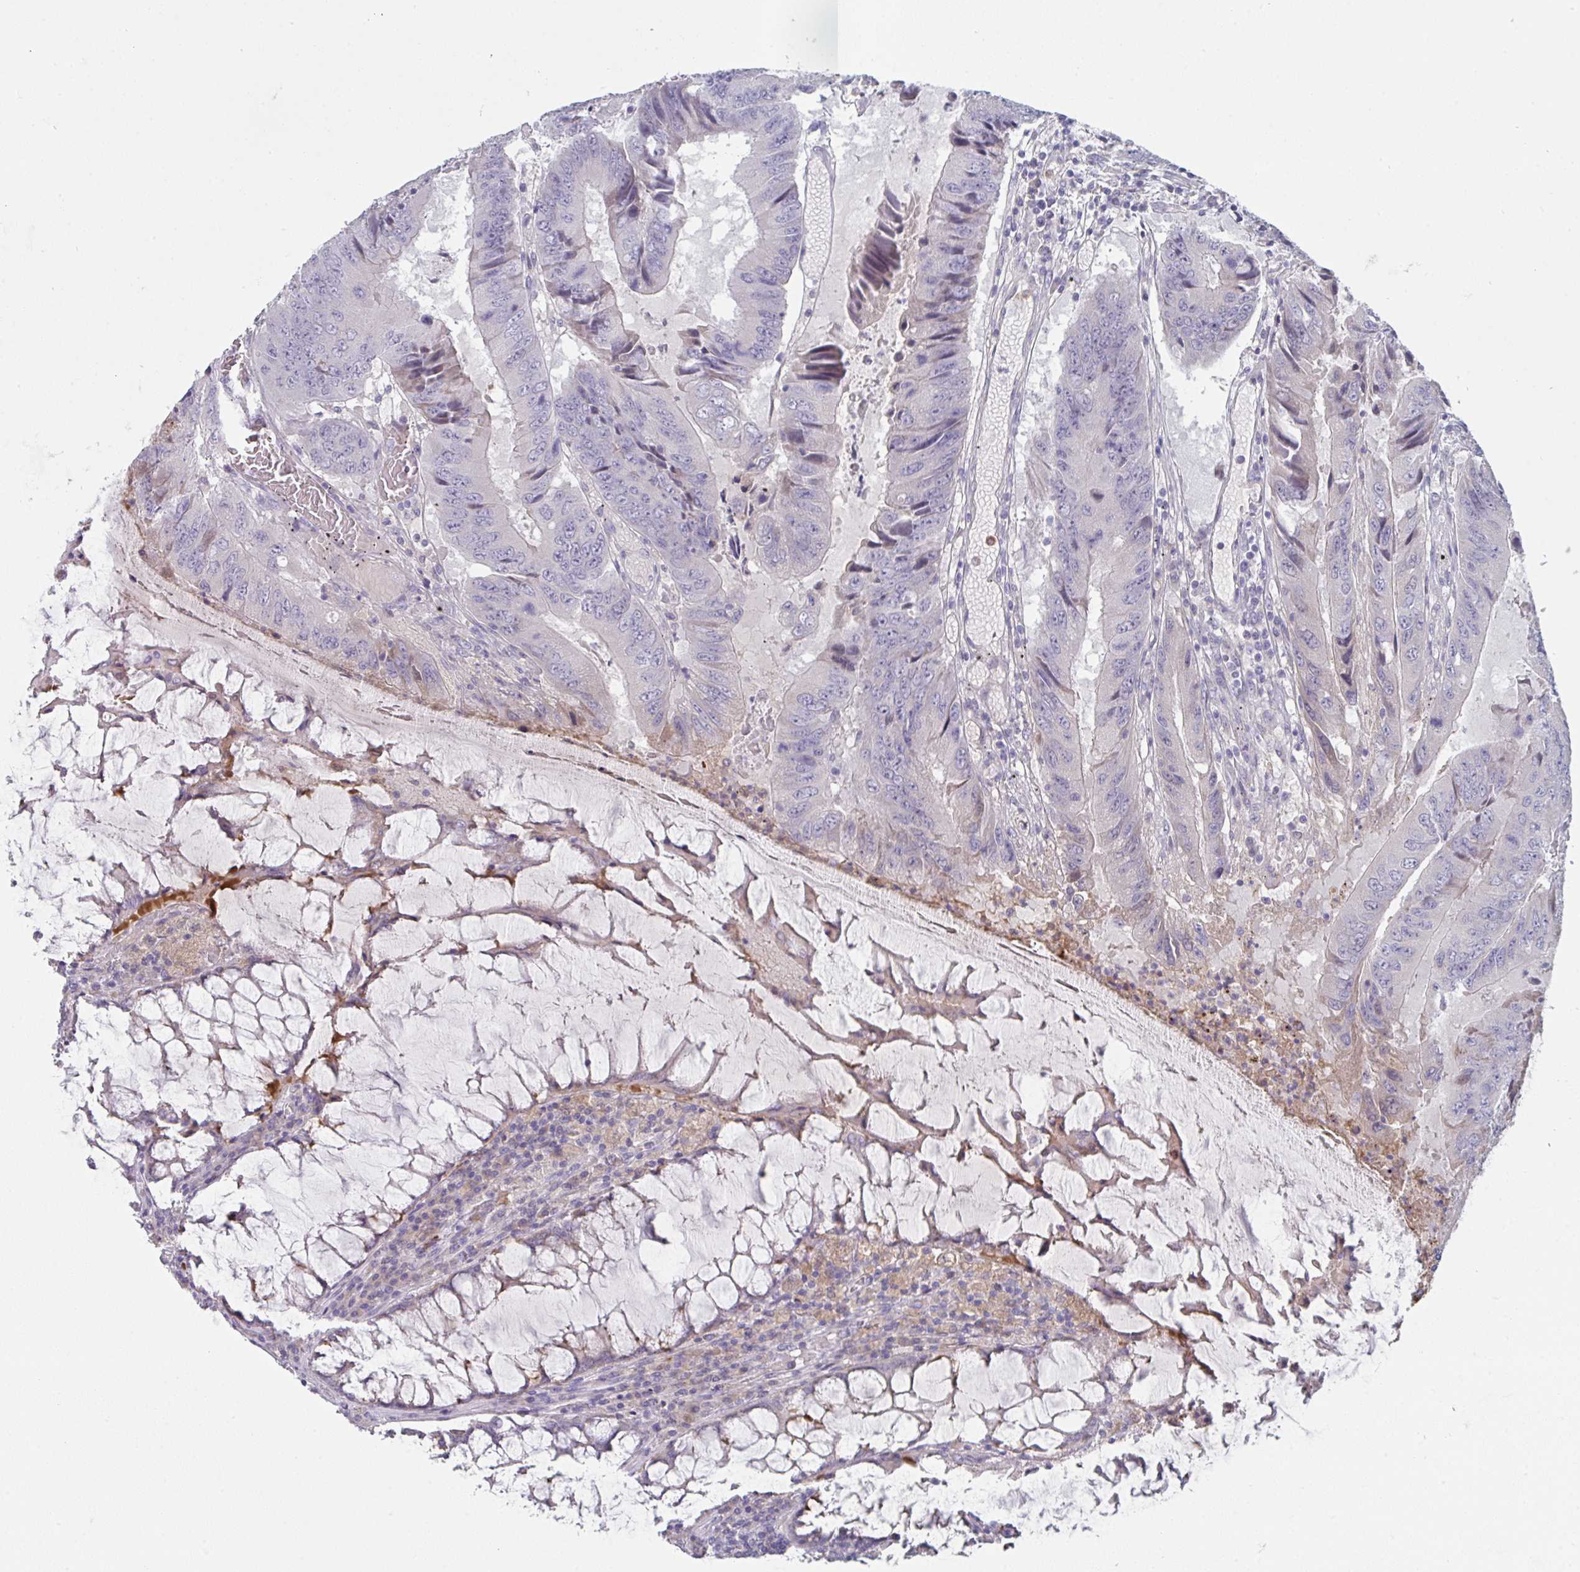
{"staining": {"intensity": "negative", "quantity": "none", "location": "none"}, "tissue": "colorectal cancer", "cell_type": "Tumor cells", "image_type": "cancer", "snomed": [{"axis": "morphology", "description": "Adenocarcinoma, NOS"}, {"axis": "topography", "description": "Colon"}], "caption": "IHC of adenocarcinoma (colorectal) exhibits no expression in tumor cells. The staining is performed using DAB (3,3'-diaminobenzidine) brown chromogen with nuclei counter-stained in using hematoxylin.", "gene": "HGFAC", "patient": {"sex": "male", "age": 53}}